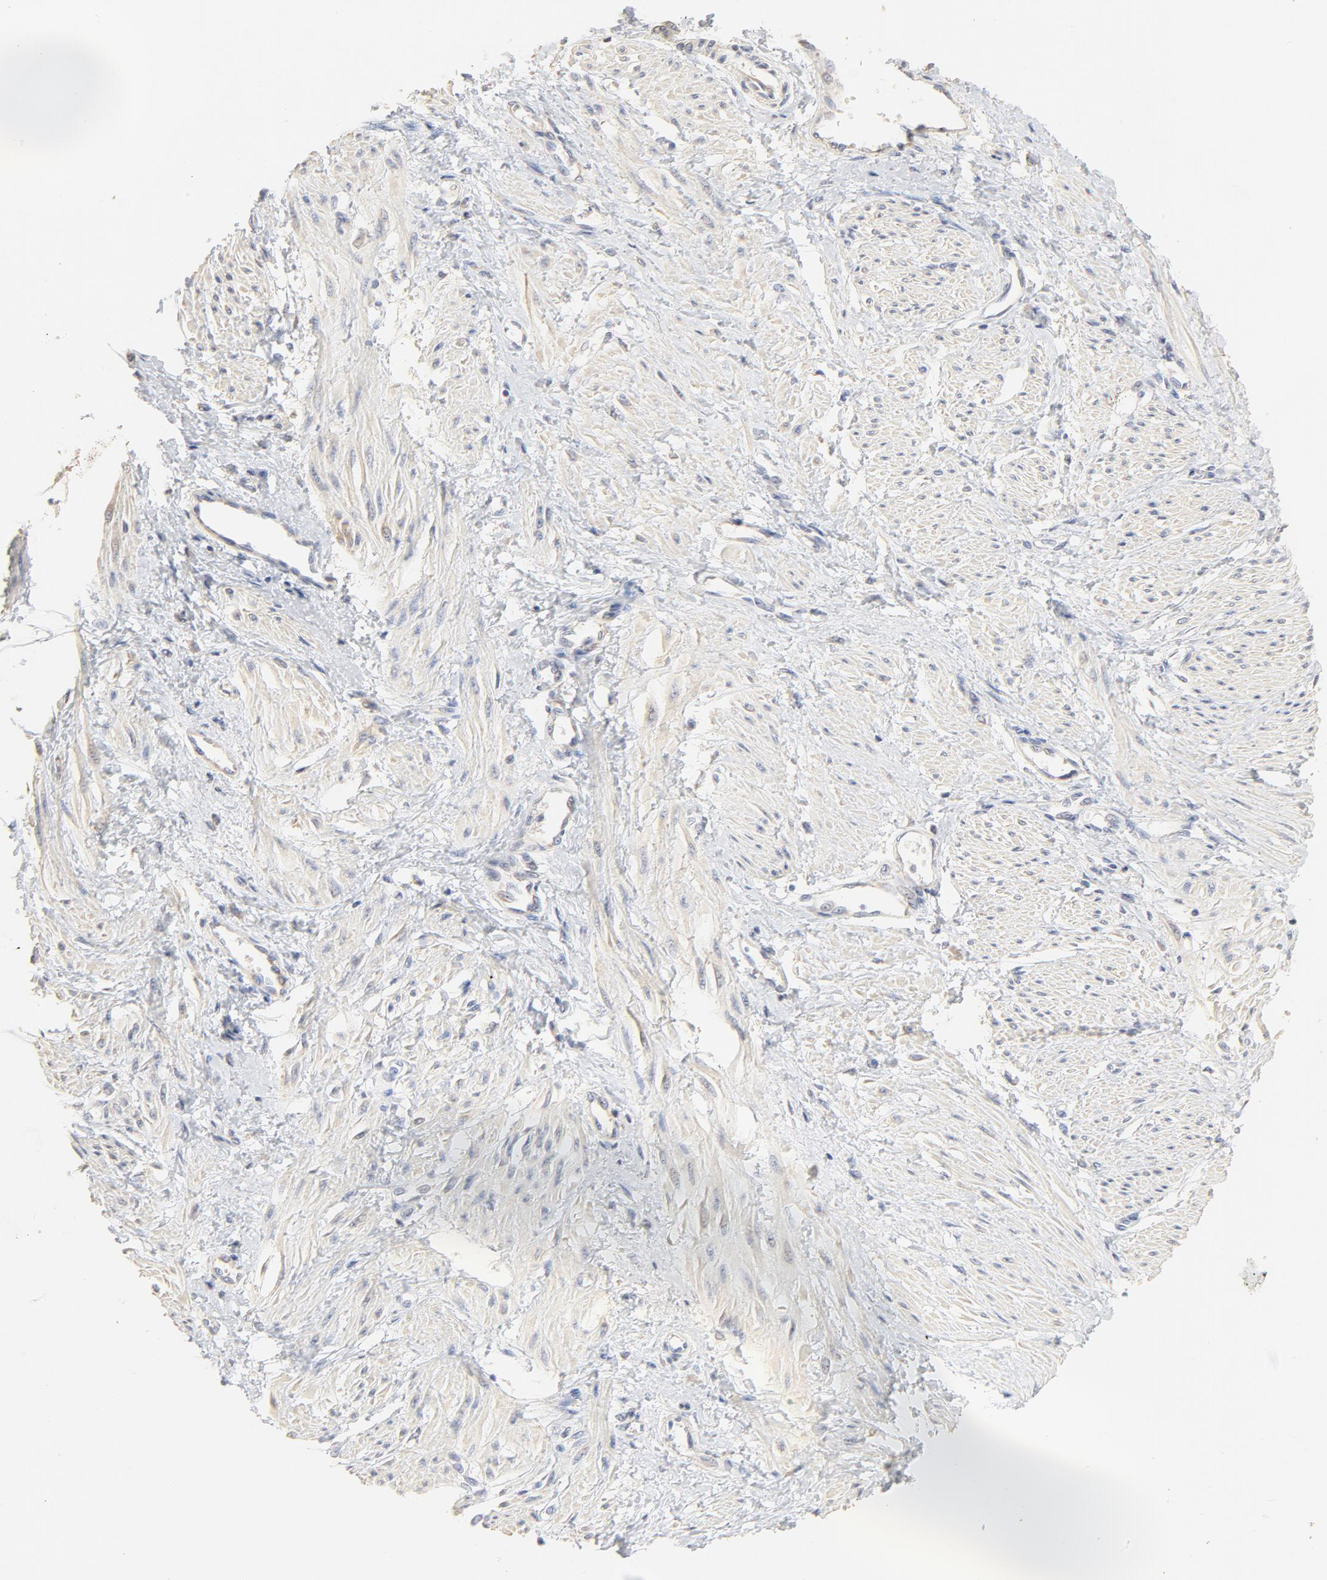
{"staining": {"intensity": "negative", "quantity": "none", "location": "none"}, "tissue": "smooth muscle", "cell_type": "Smooth muscle cells", "image_type": "normal", "snomed": [{"axis": "morphology", "description": "Normal tissue, NOS"}, {"axis": "topography", "description": "Smooth muscle"}, {"axis": "topography", "description": "Uterus"}], "caption": "Immunohistochemistry histopathology image of unremarkable smooth muscle: human smooth muscle stained with DAB displays no significant protein expression in smooth muscle cells.", "gene": "FCGBP", "patient": {"sex": "female", "age": 39}}